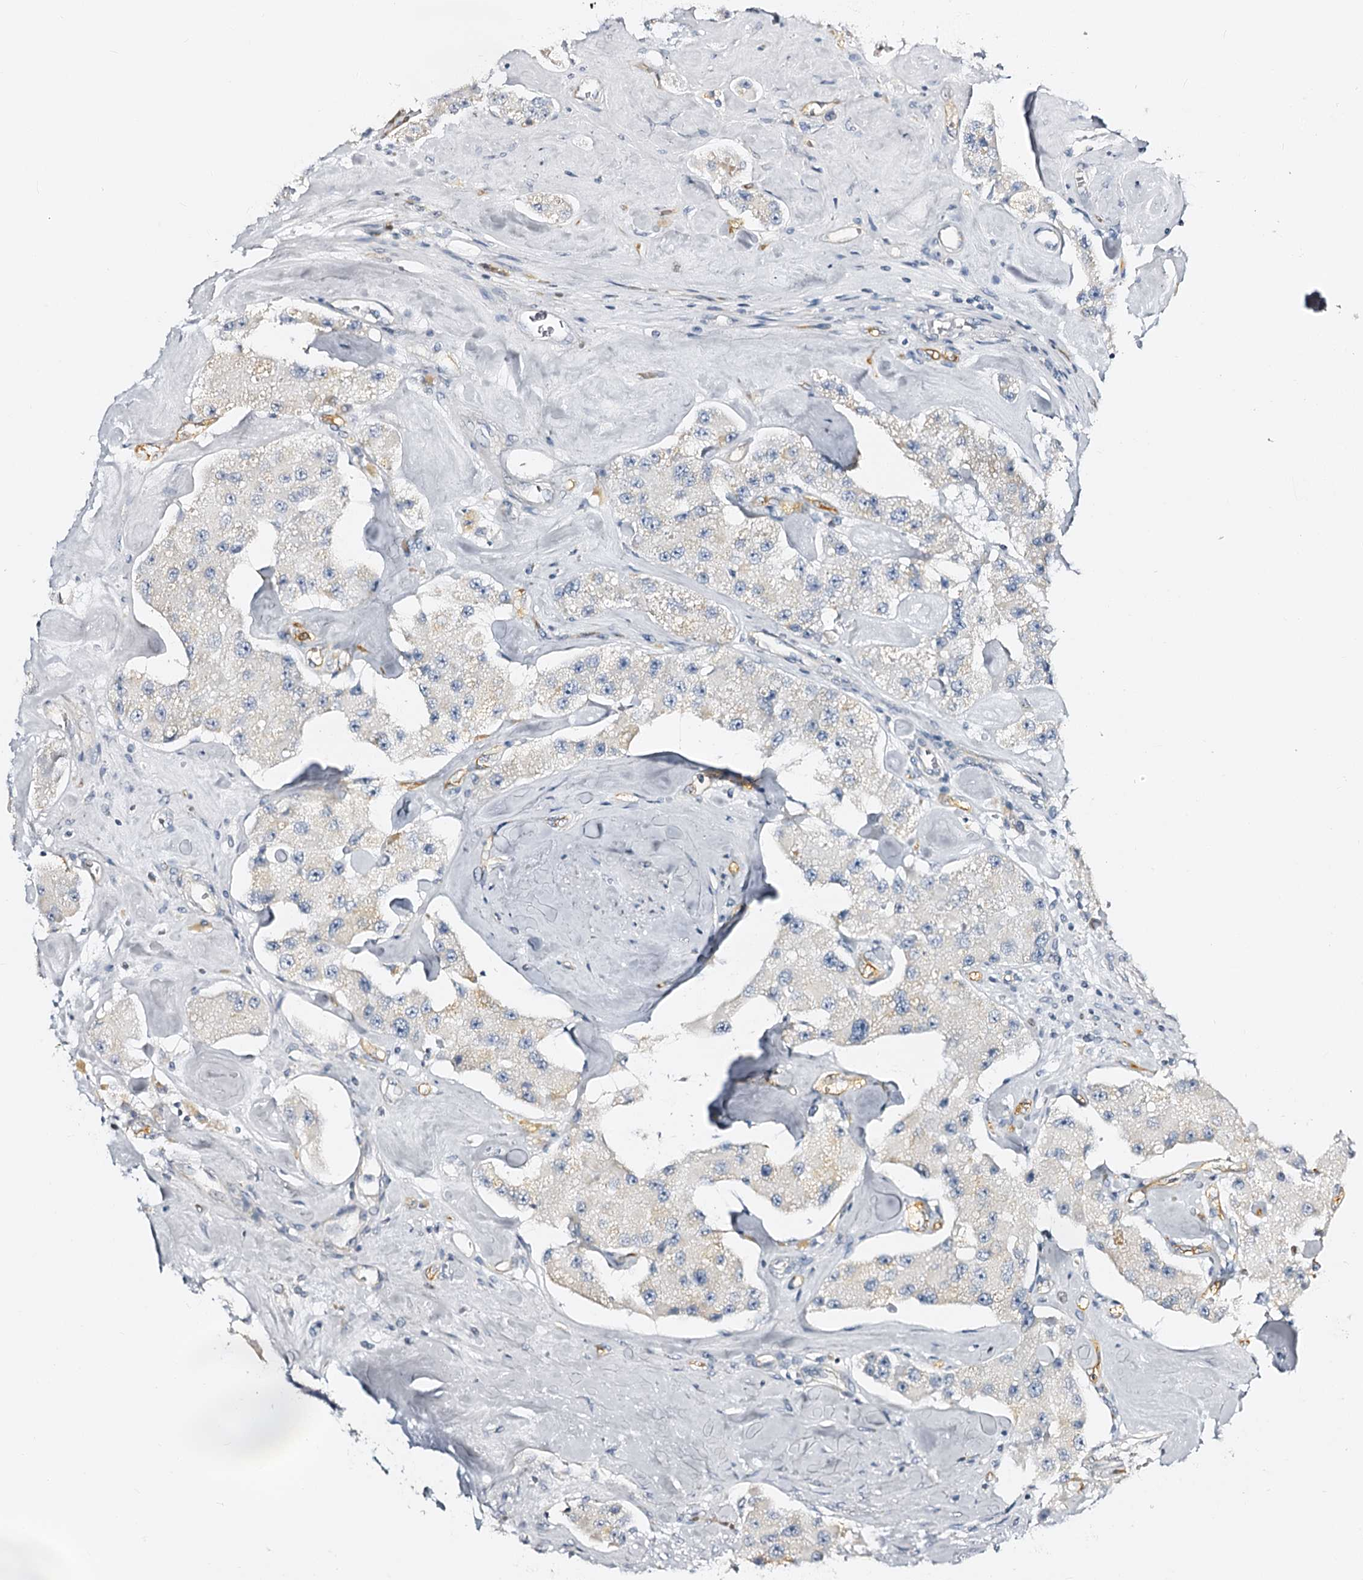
{"staining": {"intensity": "negative", "quantity": "none", "location": "none"}, "tissue": "carcinoid", "cell_type": "Tumor cells", "image_type": "cancer", "snomed": [{"axis": "morphology", "description": "Carcinoid, malignant, NOS"}, {"axis": "topography", "description": "Pancreas"}], "caption": "Malignant carcinoid was stained to show a protein in brown. There is no significant expression in tumor cells.", "gene": "SLC1A3", "patient": {"sex": "male", "age": 41}}